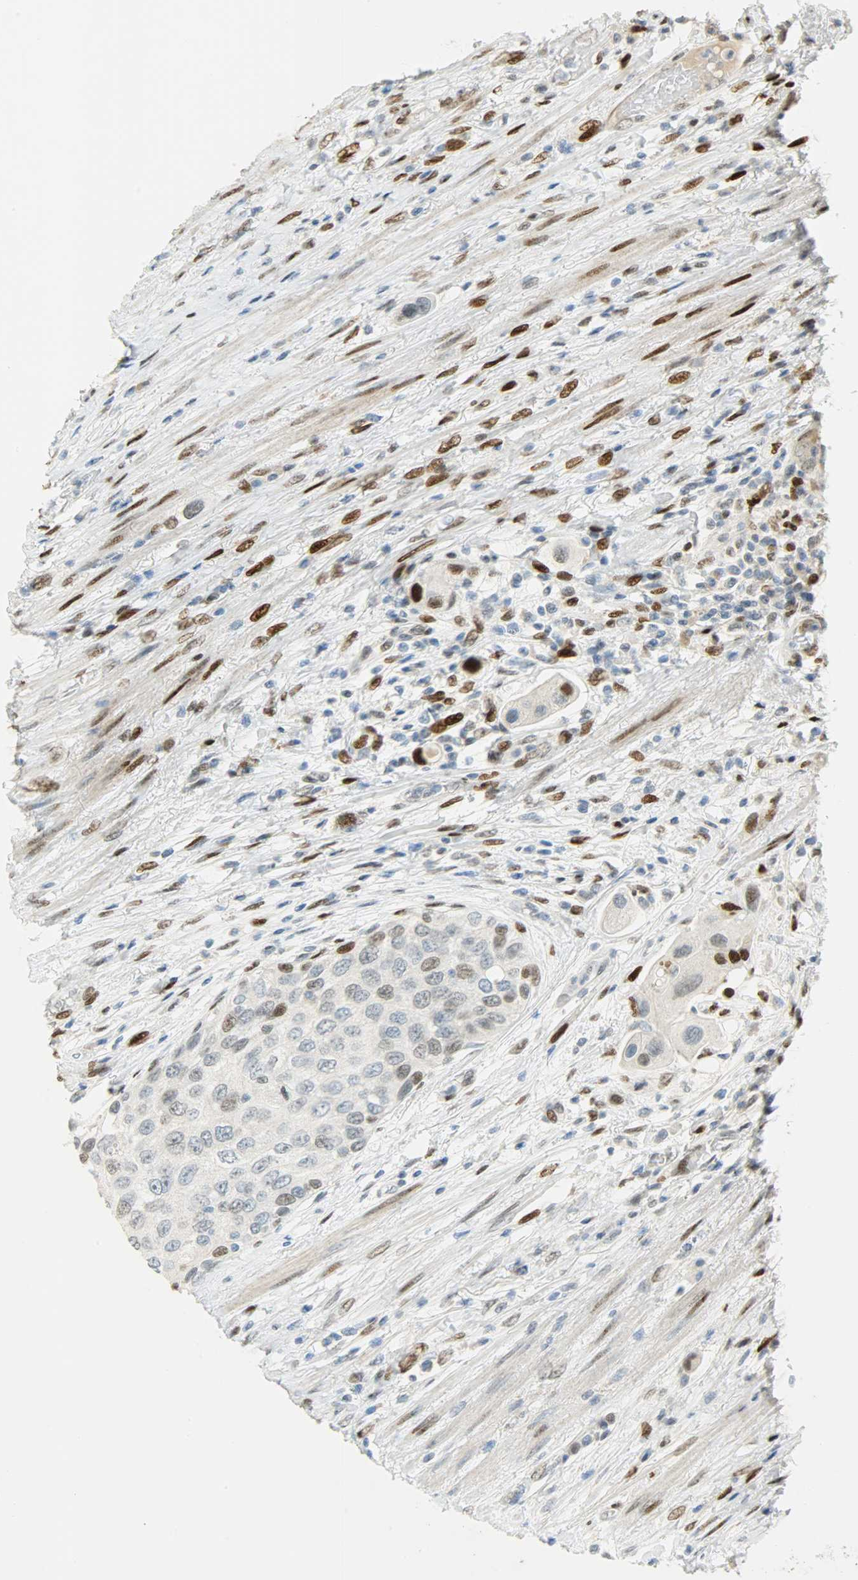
{"staining": {"intensity": "weak", "quantity": "<25%", "location": "nuclear"}, "tissue": "urothelial cancer", "cell_type": "Tumor cells", "image_type": "cancer", "snomed": [{"axis": "morphology", "description": "Urothelial carcinoma, High grade"}, {"axis": "topography", "description": "Urinary bladder"}], "caption": "Urothelial carcinoma (high-grade) was stained to show a protein in brown. There is no significant expression in tumor cells. (DAB (3,3'-diaminobenzidine) immunohistochemistry with hematoxylin counter stain).", "gene": "JUNB", "patient": {"sex": "female", "age": 56}}